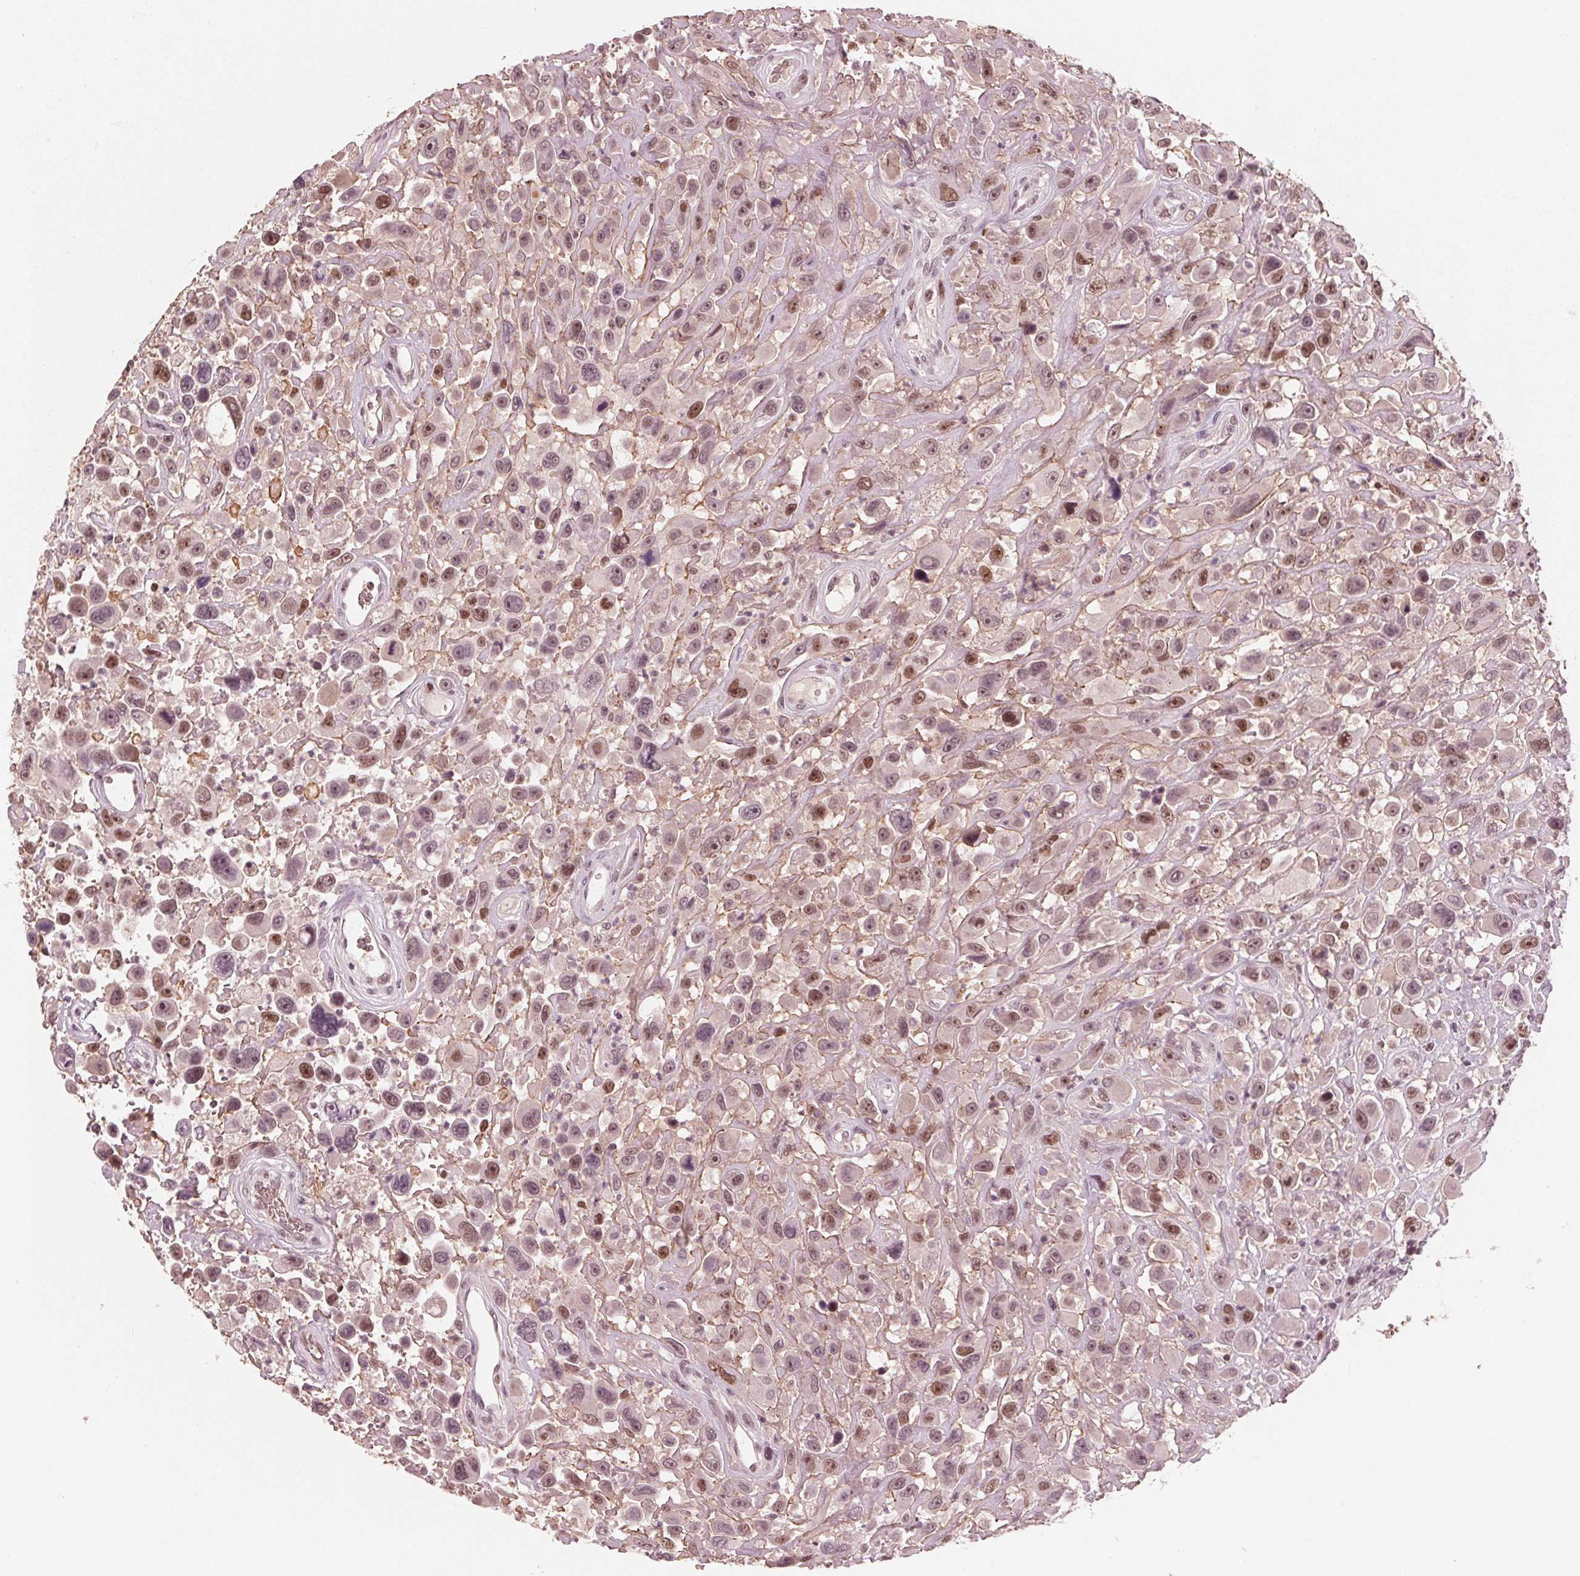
{"staining": {"intensity": "moderate", "quantity": "25%-75%", "location": "nuclear"}, "tissue": "urothelial cancer", "cell_type": "Tumor cells", "image_type": "cancer", "snomed": [{"axis": "morphology", "description": "Urothelial carcinoma, High grade"}, {"axis": "topography", "description": "Urinary bladder"}], "caption": "Tumor cells exhibit moderate nuclear staining in about 25%-75% of cells in urothelial cancer.", "gene": "HIRIP3", "patient": {"sex": "male", "age": 53}}